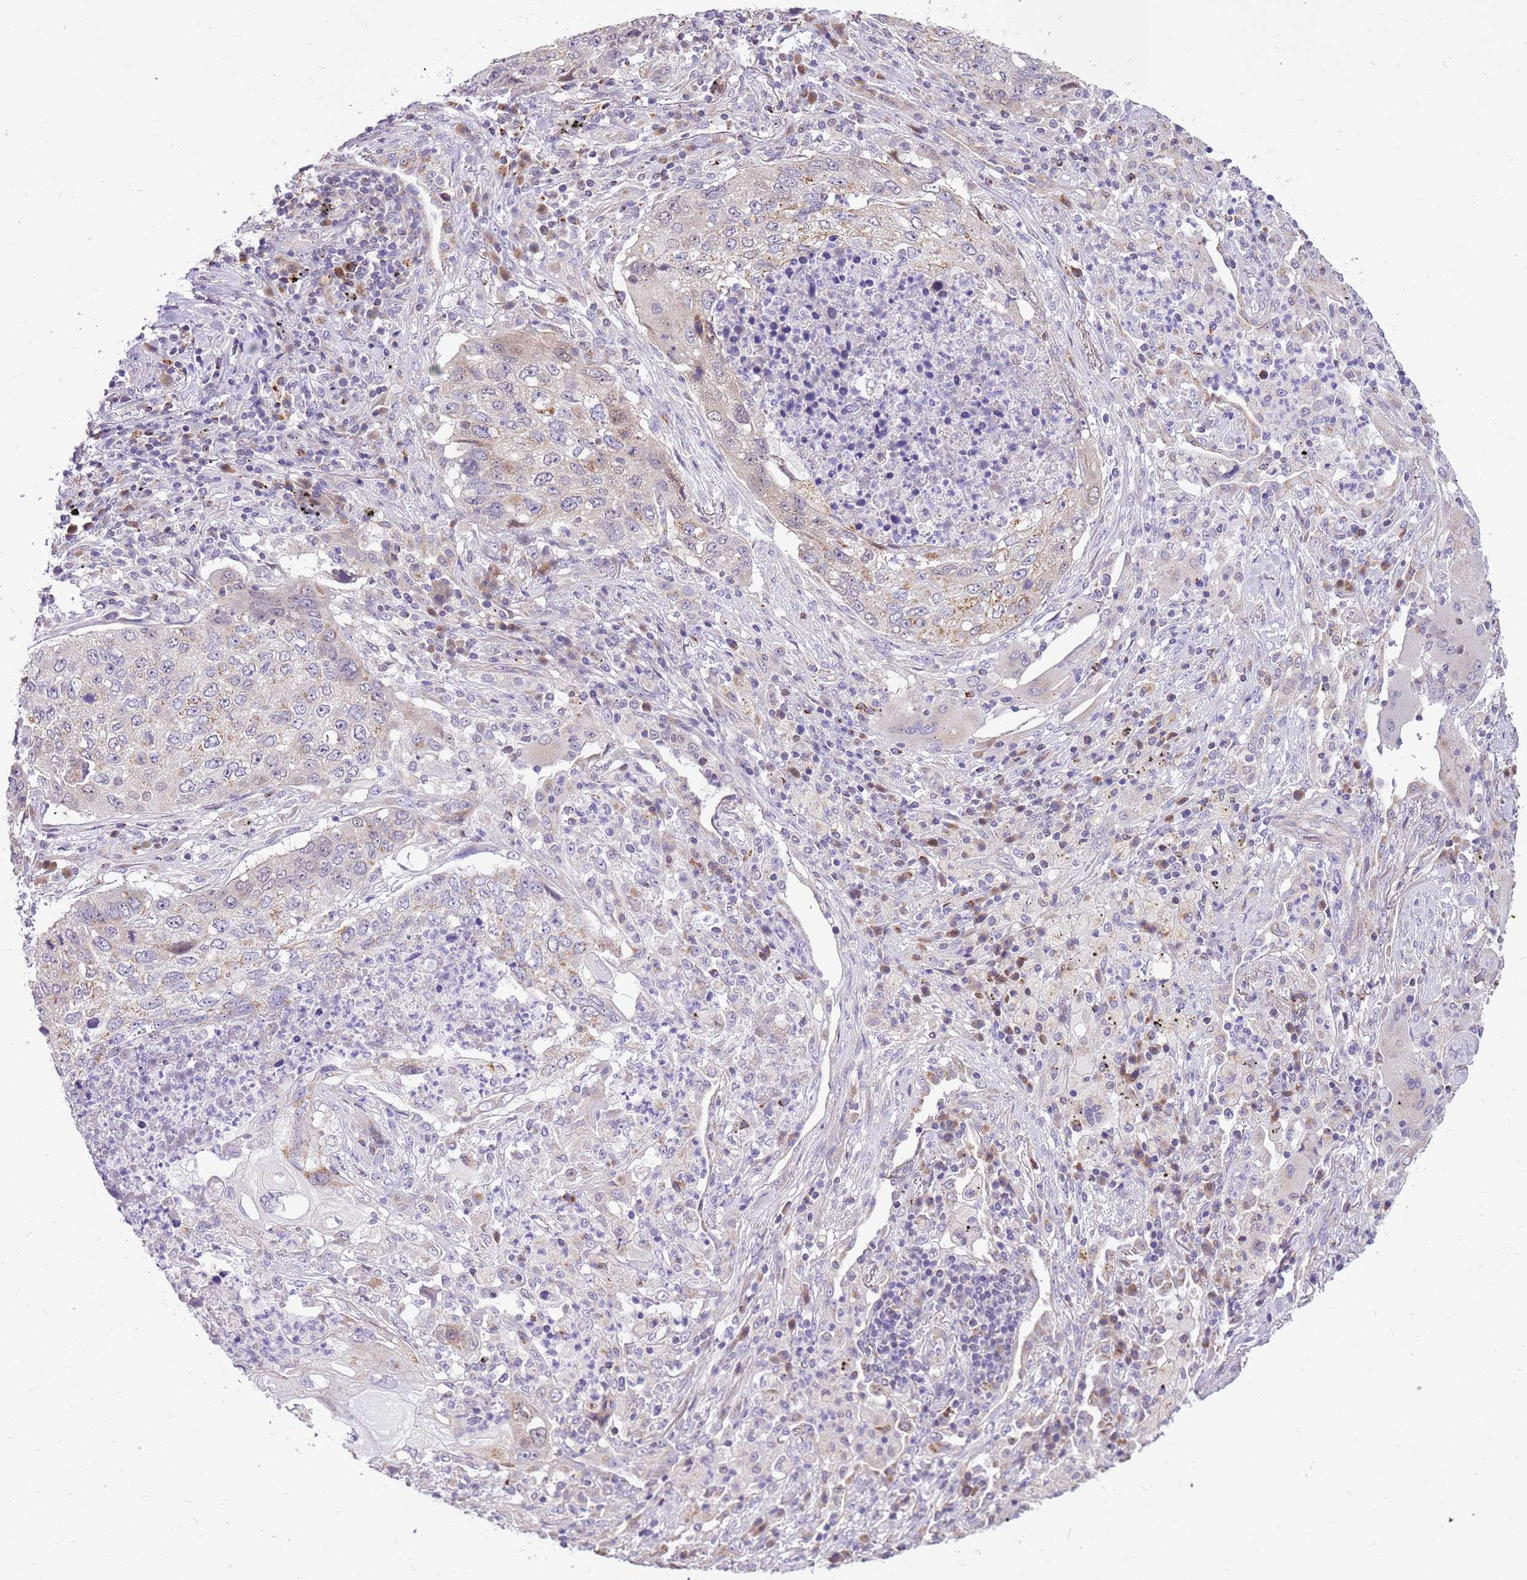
{"staining": {"intensity": "weak", "quantity": "<25%", "location": "cytoplasmic/membranous"}, "tissue": "lung cancer", "cell_type": "Tumor cells", "image_type": "cancer", "snomed": [{"axis": "morphology", "description": "Squamous cell carcinoma, NOS"}, {"axis": "topography", "description": "Lung"}], "caption": "IHC photomicrograph of neoplastic tissue: human lung cancer stained with DAB (3,3'-diaminobenzidine) exhibits no significant protein staining in tumor cells.", "gene": "COX17", "patient": {"sex": "female", "age": 63}}